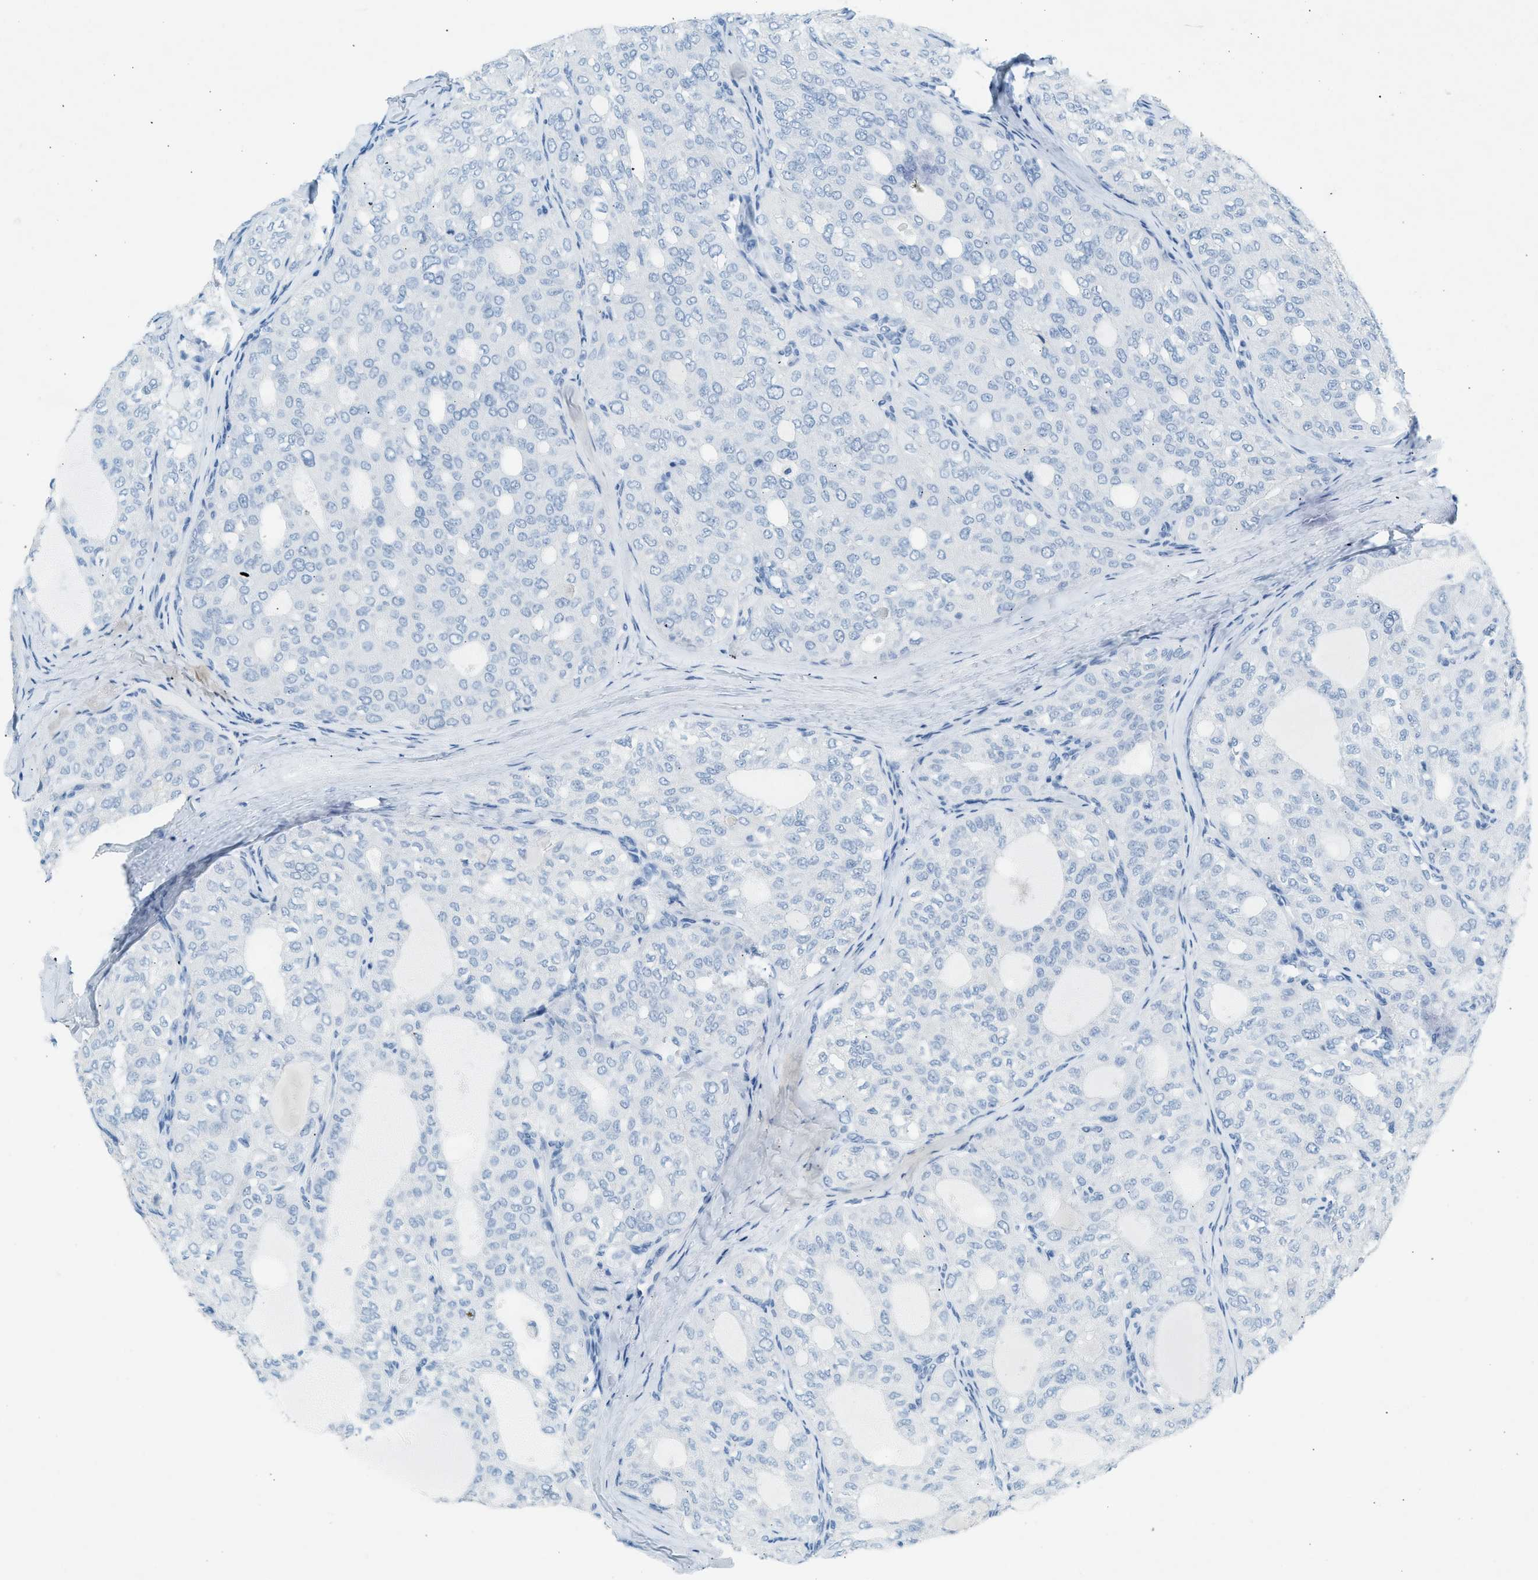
{"staining": {"intensity": "negative", "quantity": "none", "location": "none"}, "tissue": "thyroid cancer", "cell_type": "Tumor cells", "image_type": "cancer", "snomed": [{"axis": "morphology", "description": "Follicular adenoma carcinoma, NOS"}, {"axis": "topography", "description": "Thyroid gland"}], "caption": "Immunohistochemical staining of human thyroid cancer shows no significant staining in tumor cells.", "gene": "HHATL", "patient": {"sex": "male", "age": 75}}